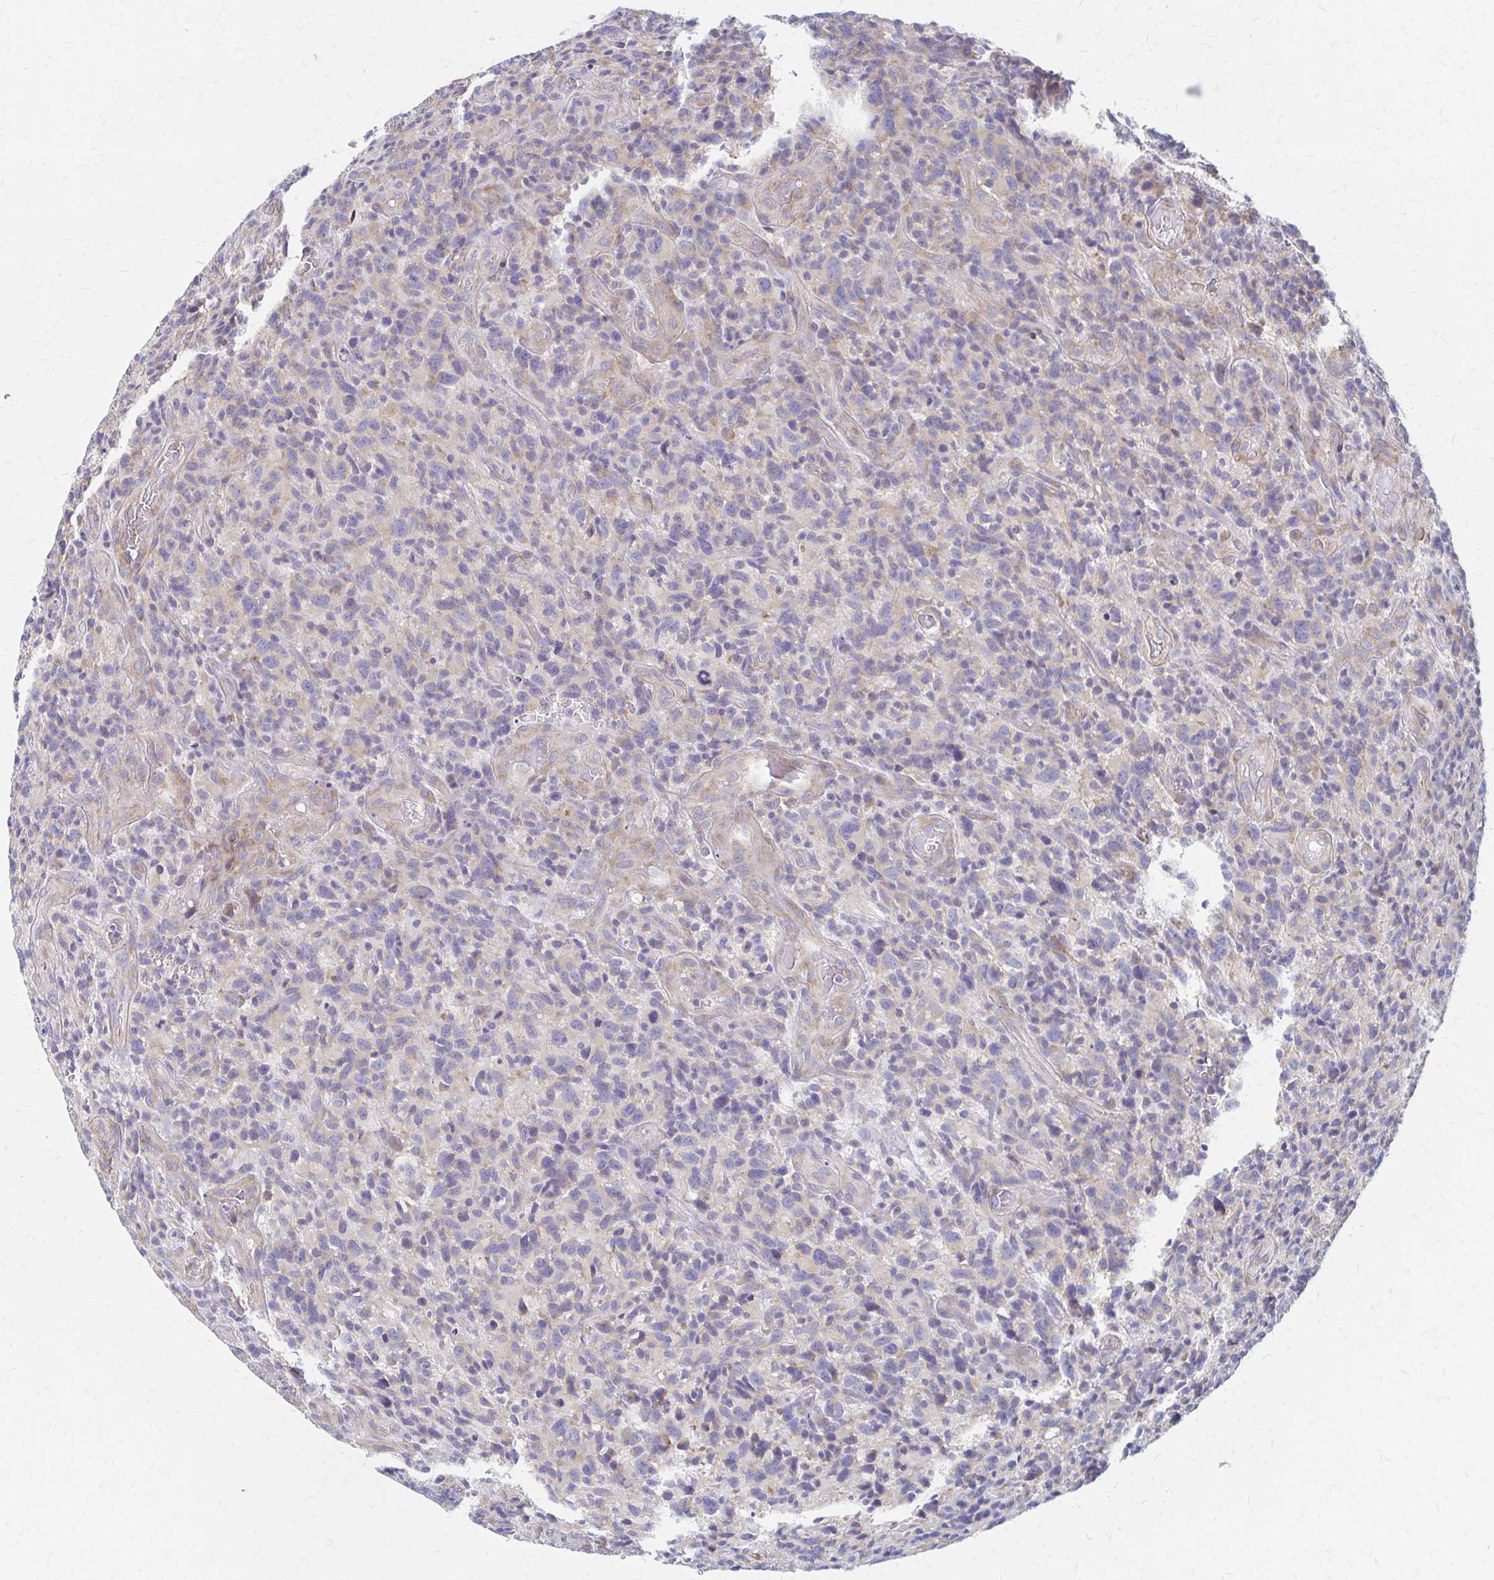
{"staining": {"intensity": "negative", "quantity": "none", "location": "none"}, "tissue": "glioma", "cell_type": "Tumor cells", "image_type": "cancer", "snomed": [{"axis": "morphology", "description": "Glioma, malignant, High grade"}, {"axis": "topography", "description": "Brain"}], "caption": "The photomicrograph reveals no staining of tumor cells in malignant glioma (high-grade).", "gene": "RPL27A", "patient": {"sex": "male", "age": 76}}